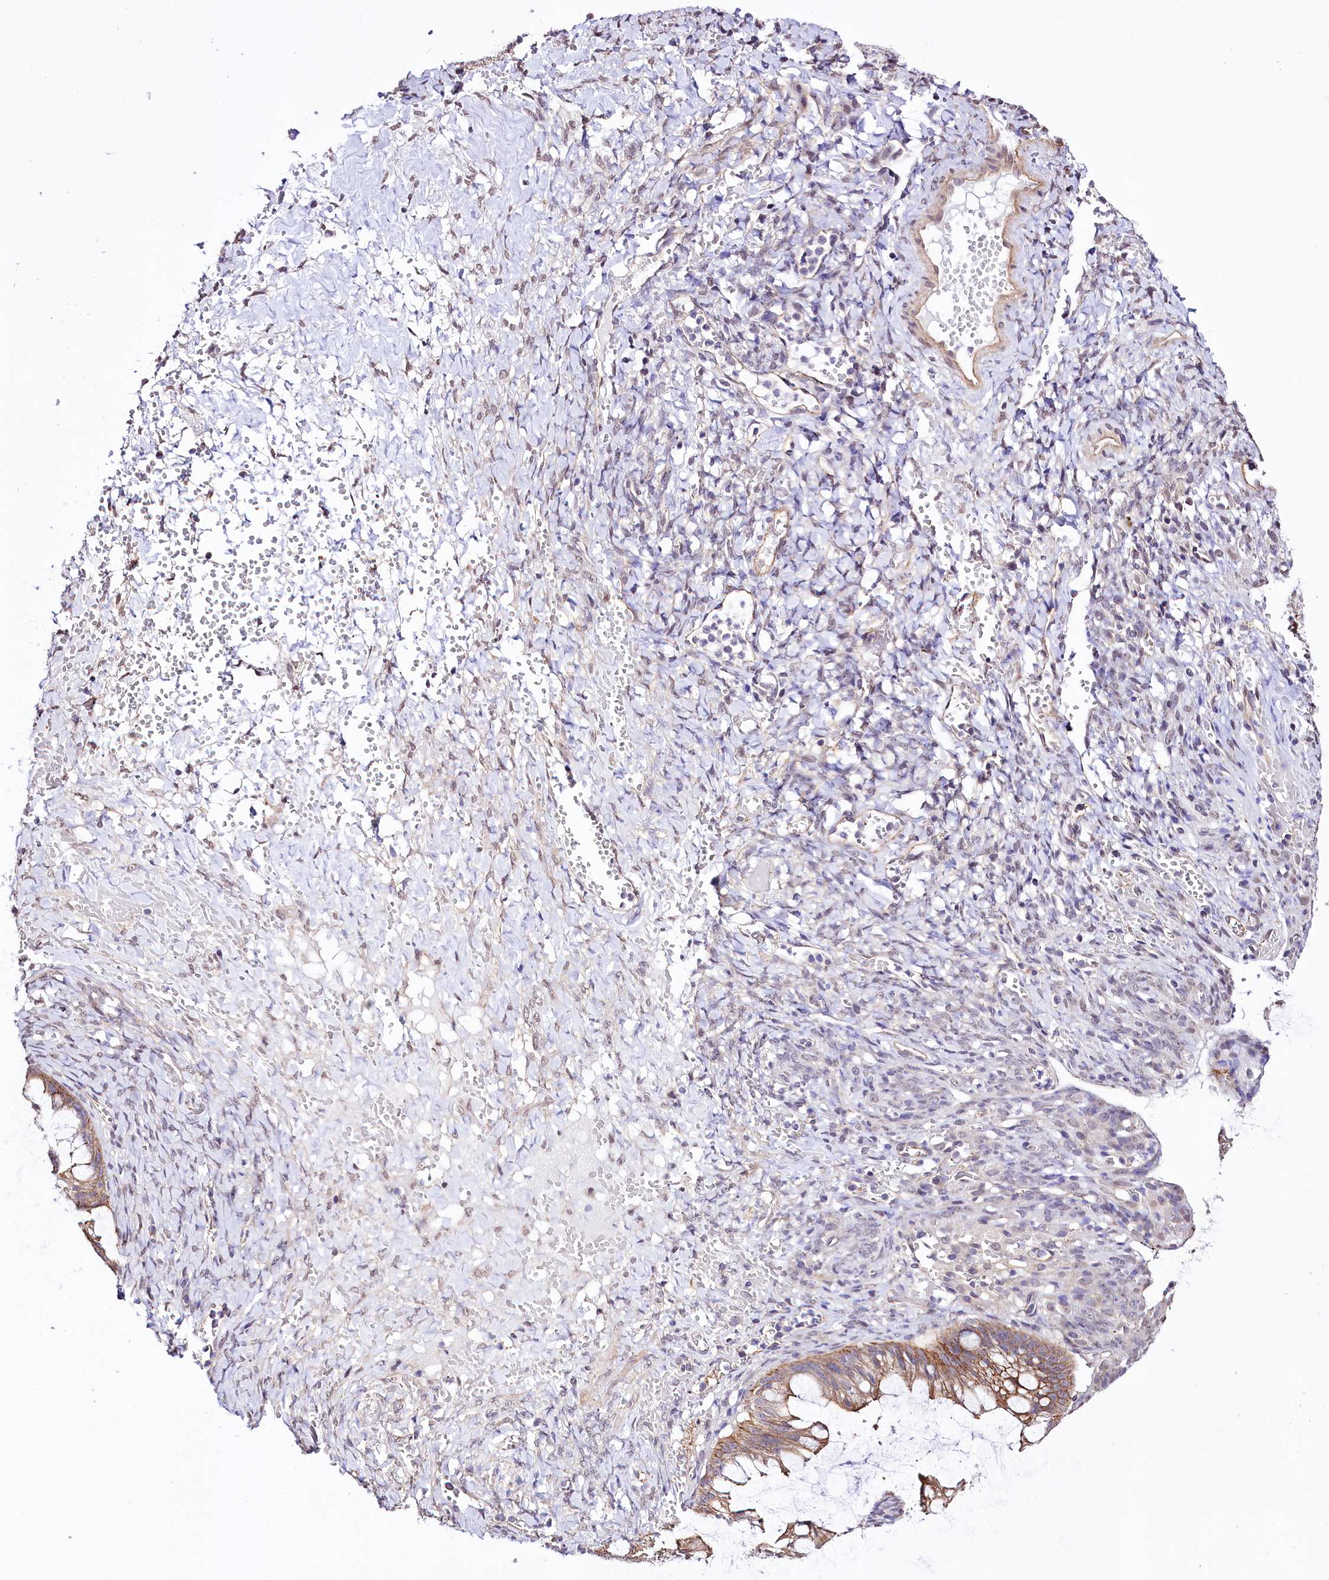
{"staining": {"intensity": "moderate", "quantity": ">75%", "location": "cytoplasmic/membranous"}, "tissue": "ovarian cancer", "cell_type": "Tumor cells", "image_type": "cancer", "snomed": [{"axis": "morphology", "description": "Cystadenocarcinoma, mucinous, NOS"}, {"axis": "topography", "description": "Ovary"}], "caption": "This is an image of immunohistochemistry staining of ovarian cancer, which shows moderate expression in the cytoplasmic/membranous of tumor cells.", "gene": "ST7", "patient": {"sex": "female", "age": 73}}